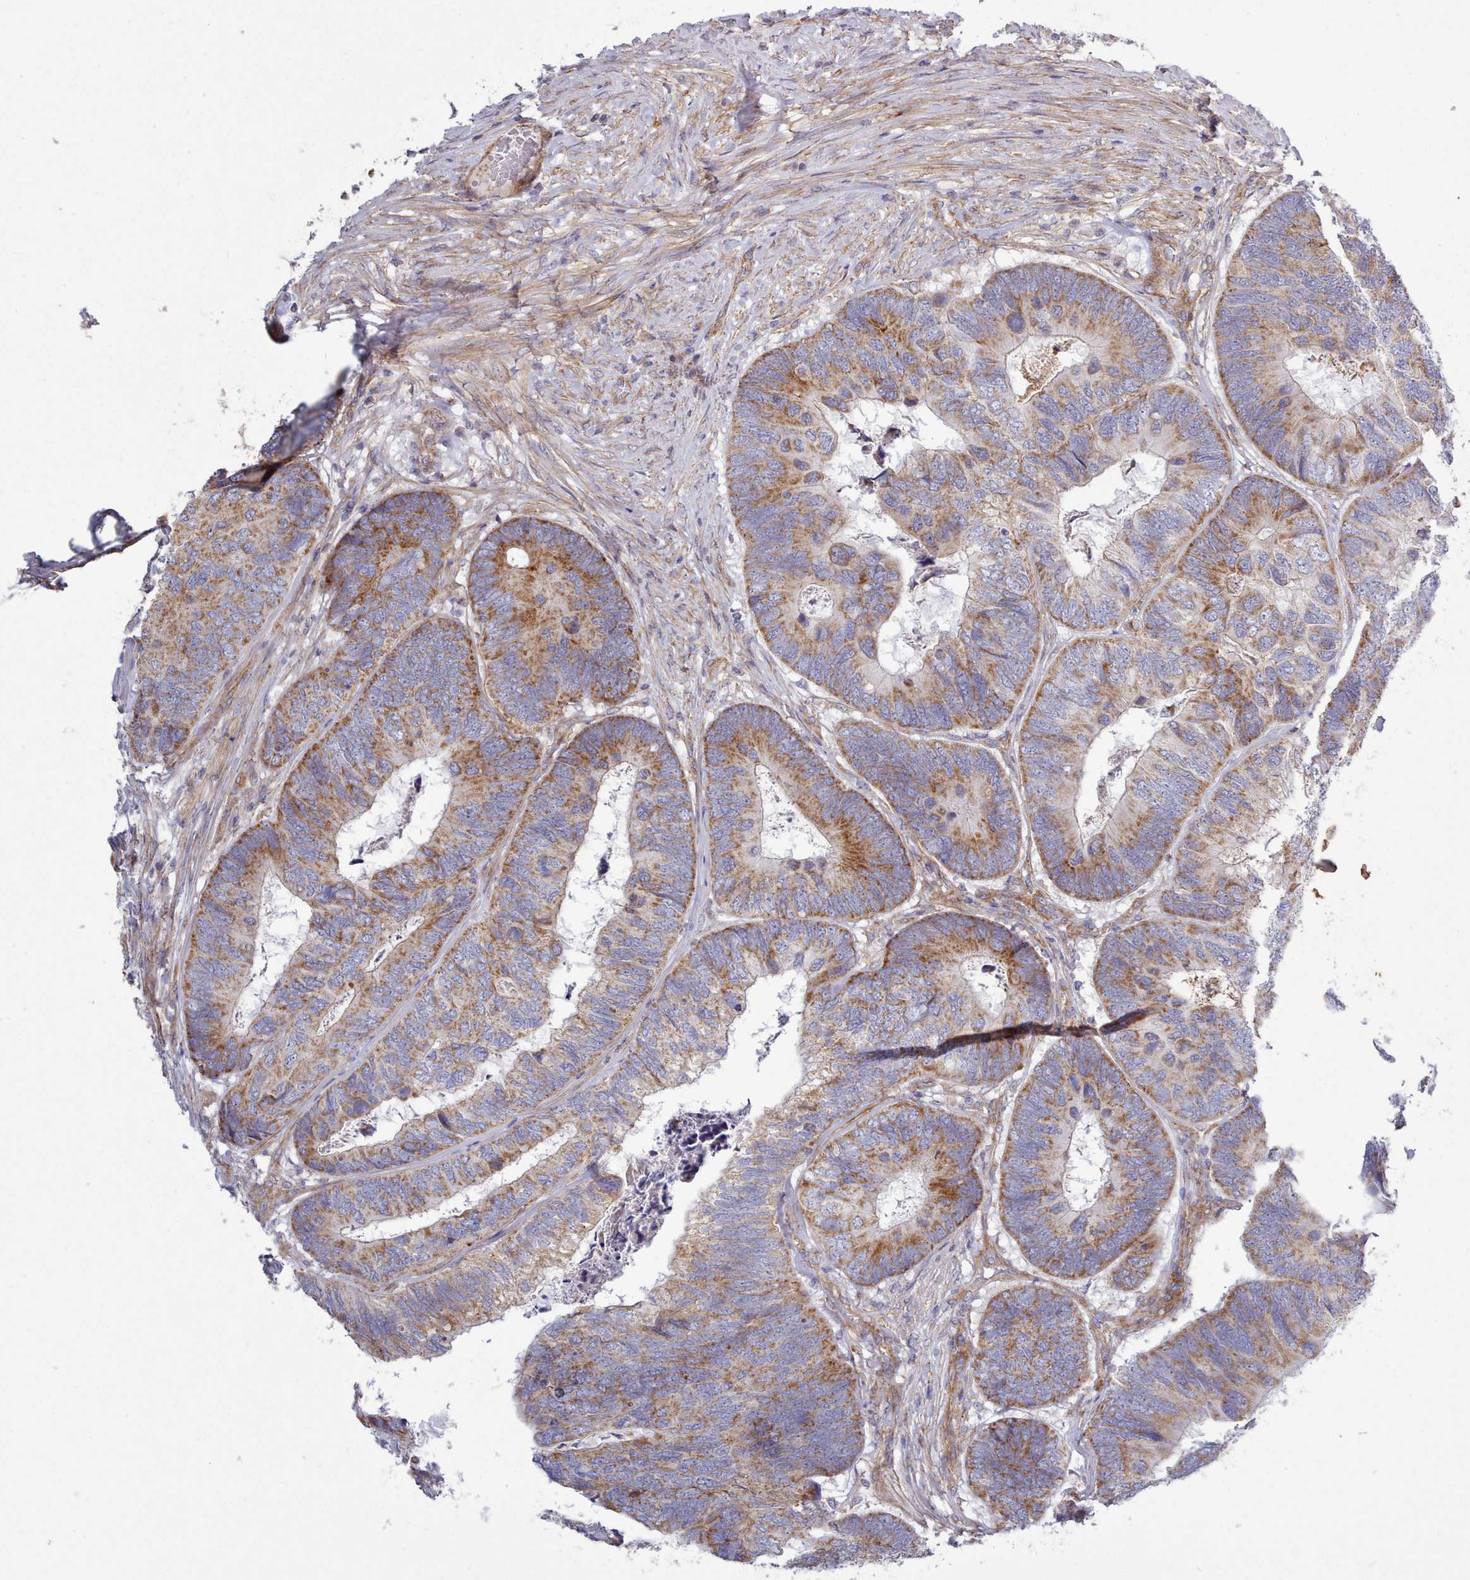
{"staining": {"intensity": "moderate", "quantity": ">75%", "location": "cytoplasmic/membranous"}, "tissue": "colorectal cancer", "cell_type": "Tumor cells", "image_type": "cancer", "snomed": [{"axis": "morphology", "description": "Adenocarcinoma, NOS"}, {"axis": "topography", "description": "Colon"}], "caption": "Colorectal adenocarcinoma stained with a brown dye exhibits moderate cytoplasmic/membranous positive staining in about >75% of tumor cells.", "gene": "MRPL21", "patient": {"sex": "female", "age": 67}}